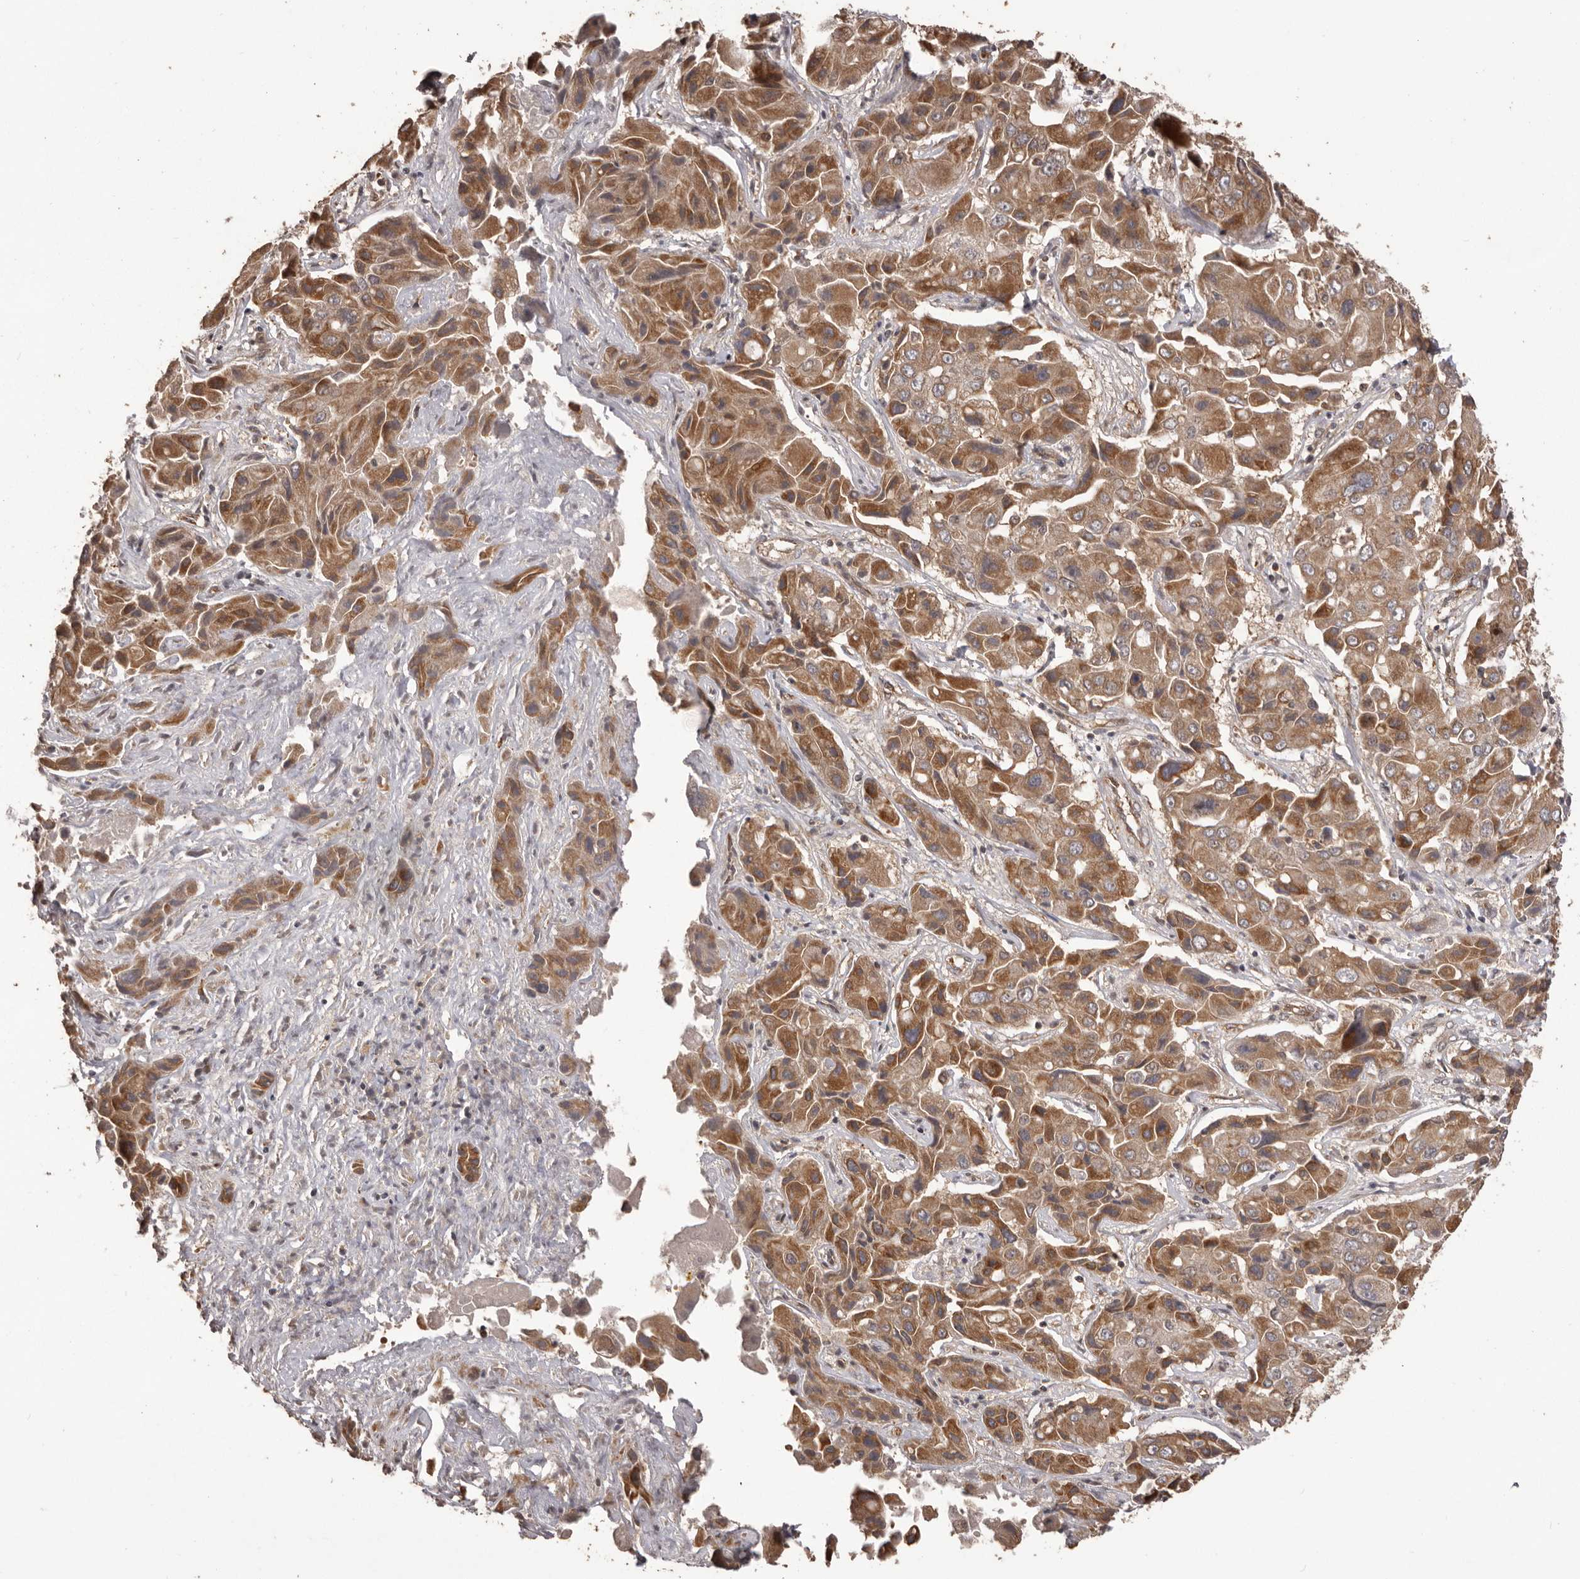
{"staining": {"intensity": "moderate", "quantity": ">75%", "location": "cytoplasmic/membranous"}, "tissue": "liver cancer", "cell_type": "Tumor cells", "image_type": "cancer", "snomed": [{"axis": "morphology", "description": "Cholangiocarcinoma"}, {"axis": "topography", "description": "Liver"}], "caption": "IHC (DAB) staining of human liver cancer reveals moderate cytoplasmic/membranous protein staining in about >75% of tumor cells.", "gene": "QRSL1", "patient": {"sex": "male", "age": 67}}